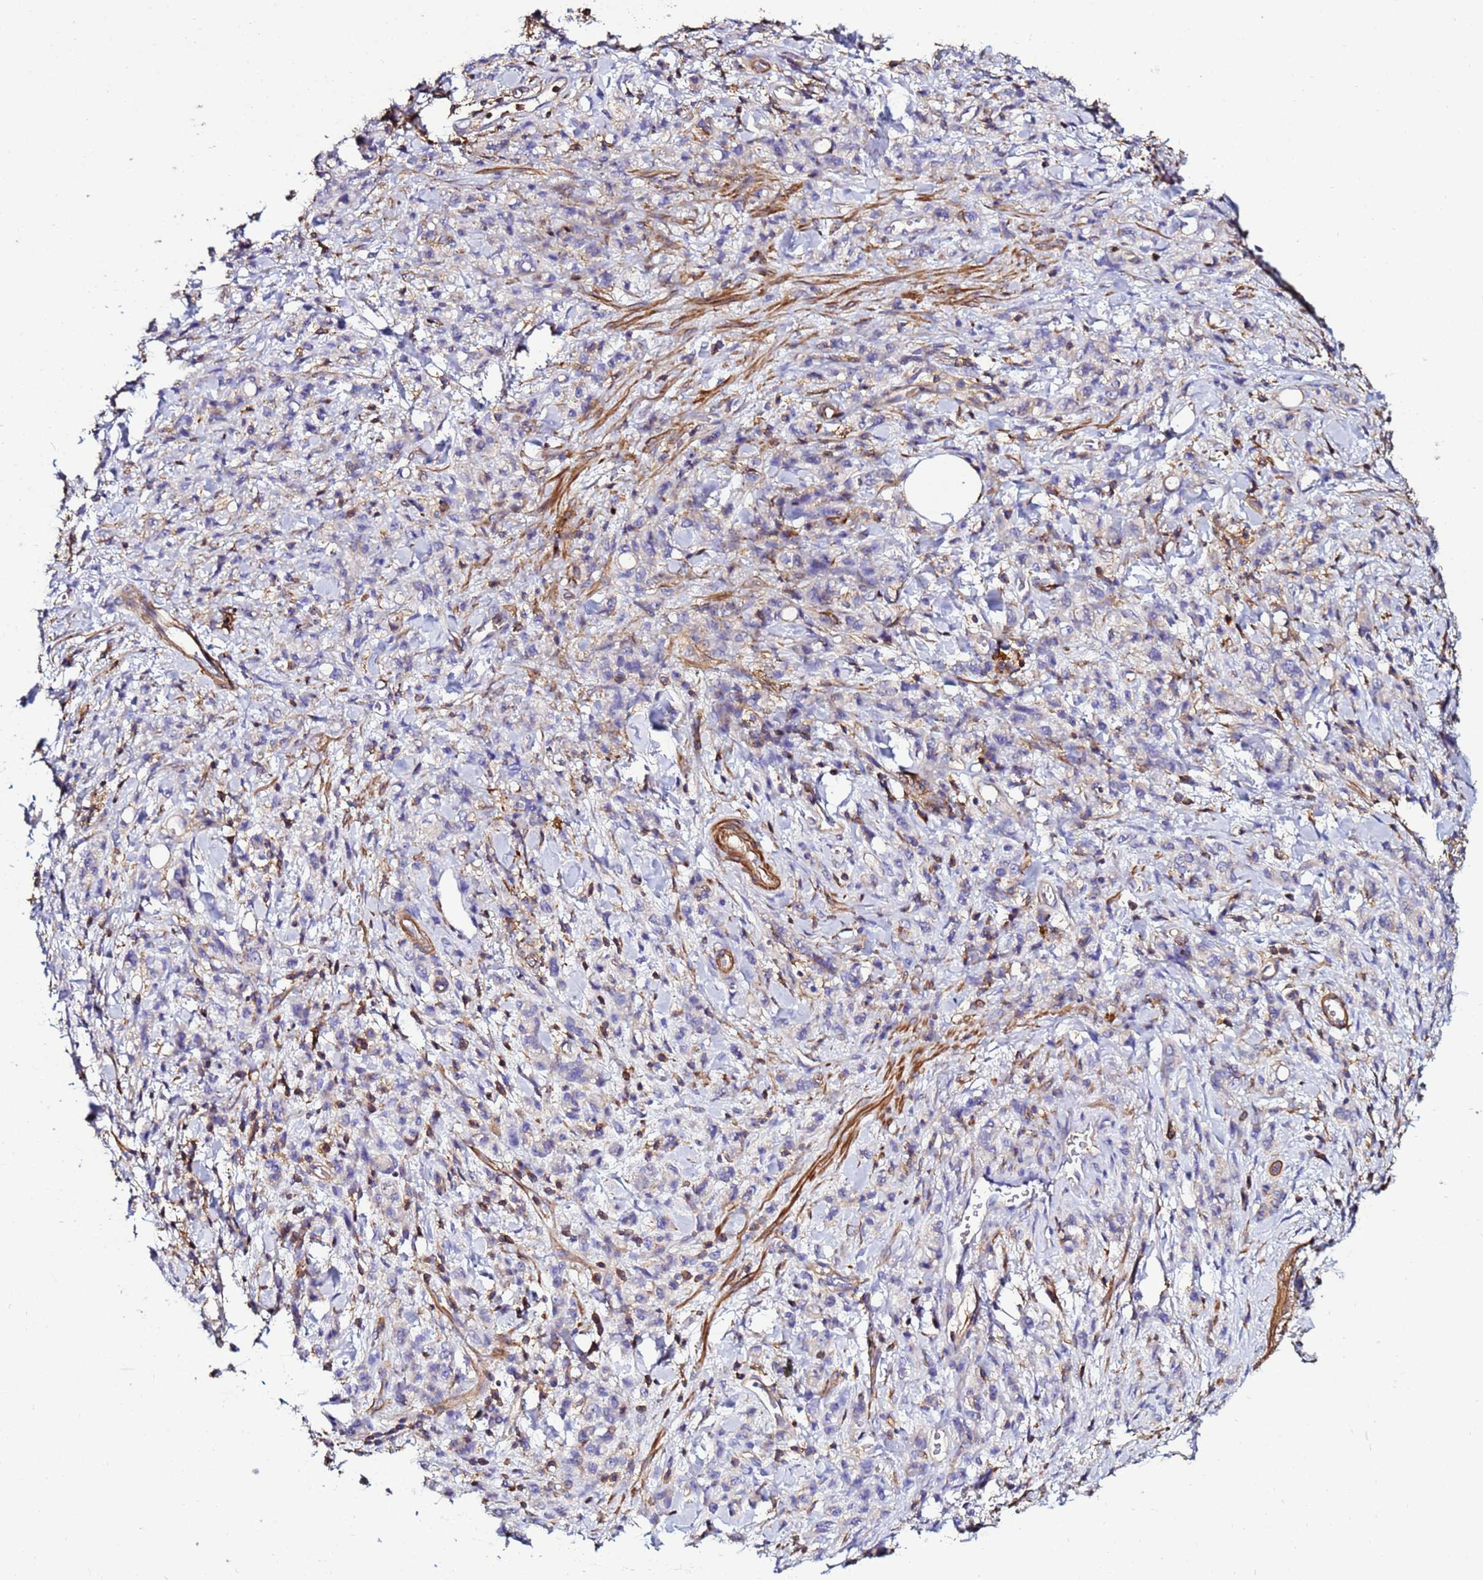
{"staining": {"intensity": "negative", "quantity": "none", "location": "none"}, "tissue": "stomach cancer", "cell_type": "Tumor cells", "image_type": "cancer", "snomed": [{"axis": "morphology", "description": "Adenocarcinoma, NOS"}, {"axis": "topography", "description": "Stomach"}], "caption": "High magnification brightfield microscopy of stomach cancer (adenocarcinoma) stained with DAB (3,3'-diaminobenzidine) (brown) and counterstained with hematoxylin (blue): tumor cells show no significant staining. Nuclei are stained in blue.", "gene": "ACTB", "patient": {"sex": "male", "age": 77}}